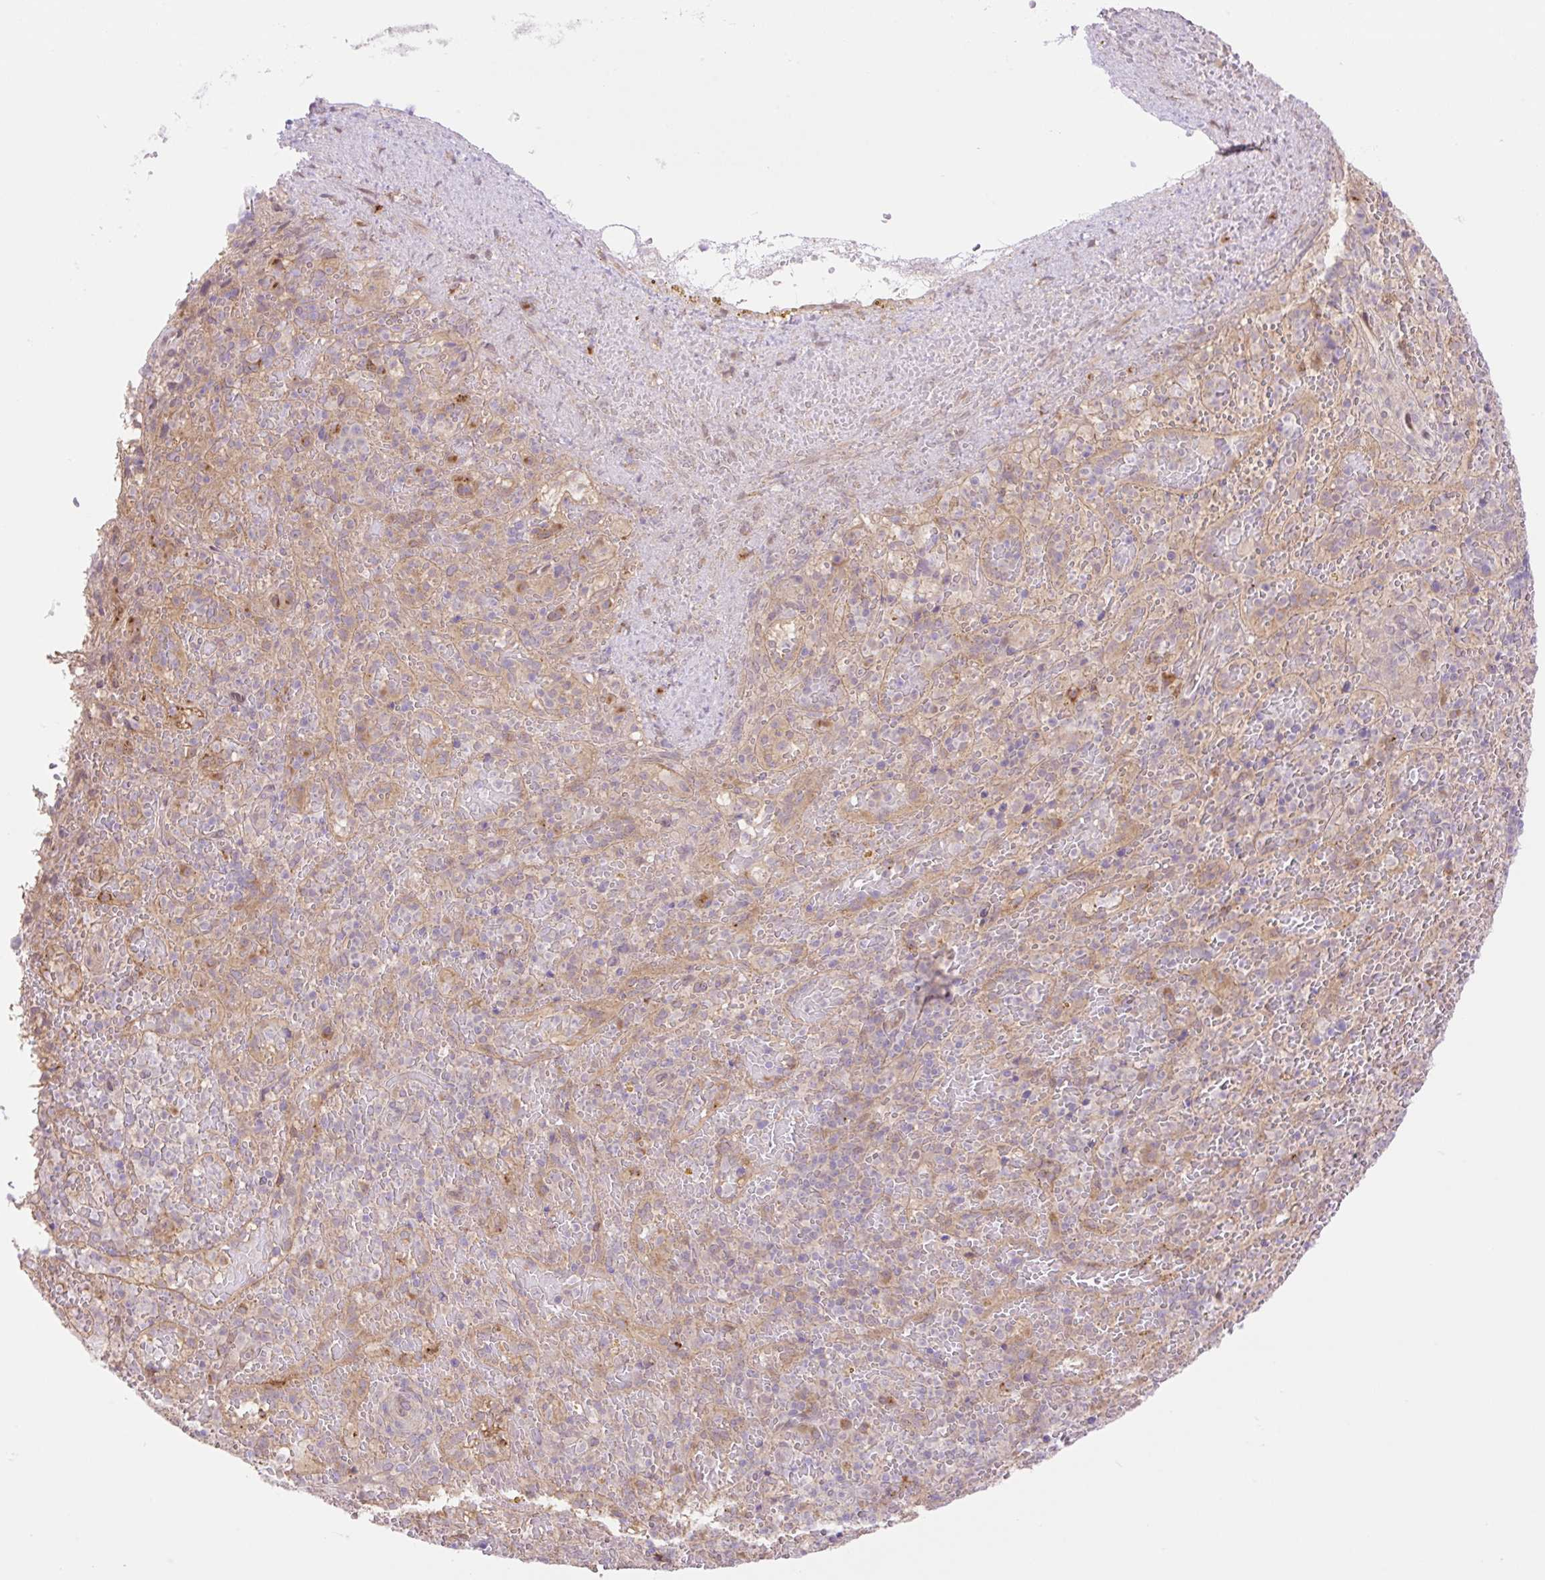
{"staining": {"intensity": "moderate", "quantity": "25%-75%", "location": "cytoplasmic/membranous,nuclear"}, "tissue": "spleen", "cell_type": "Cells in red pulp", "image_type": "normal", "snomed": [{"axis": "morphology", "description": "Normal tissue, NOS"}, {"axis": "topography", "description": "Spleen"}], "caption": "Brown immunohistochemical staining in normal spleen reveals moderate cytoplasmic/membranous,nuclear positivity in about 25%-75% of cells in red pulp.", "gene": "VPS25", "patient": {"sex": "female", "age": 50}}